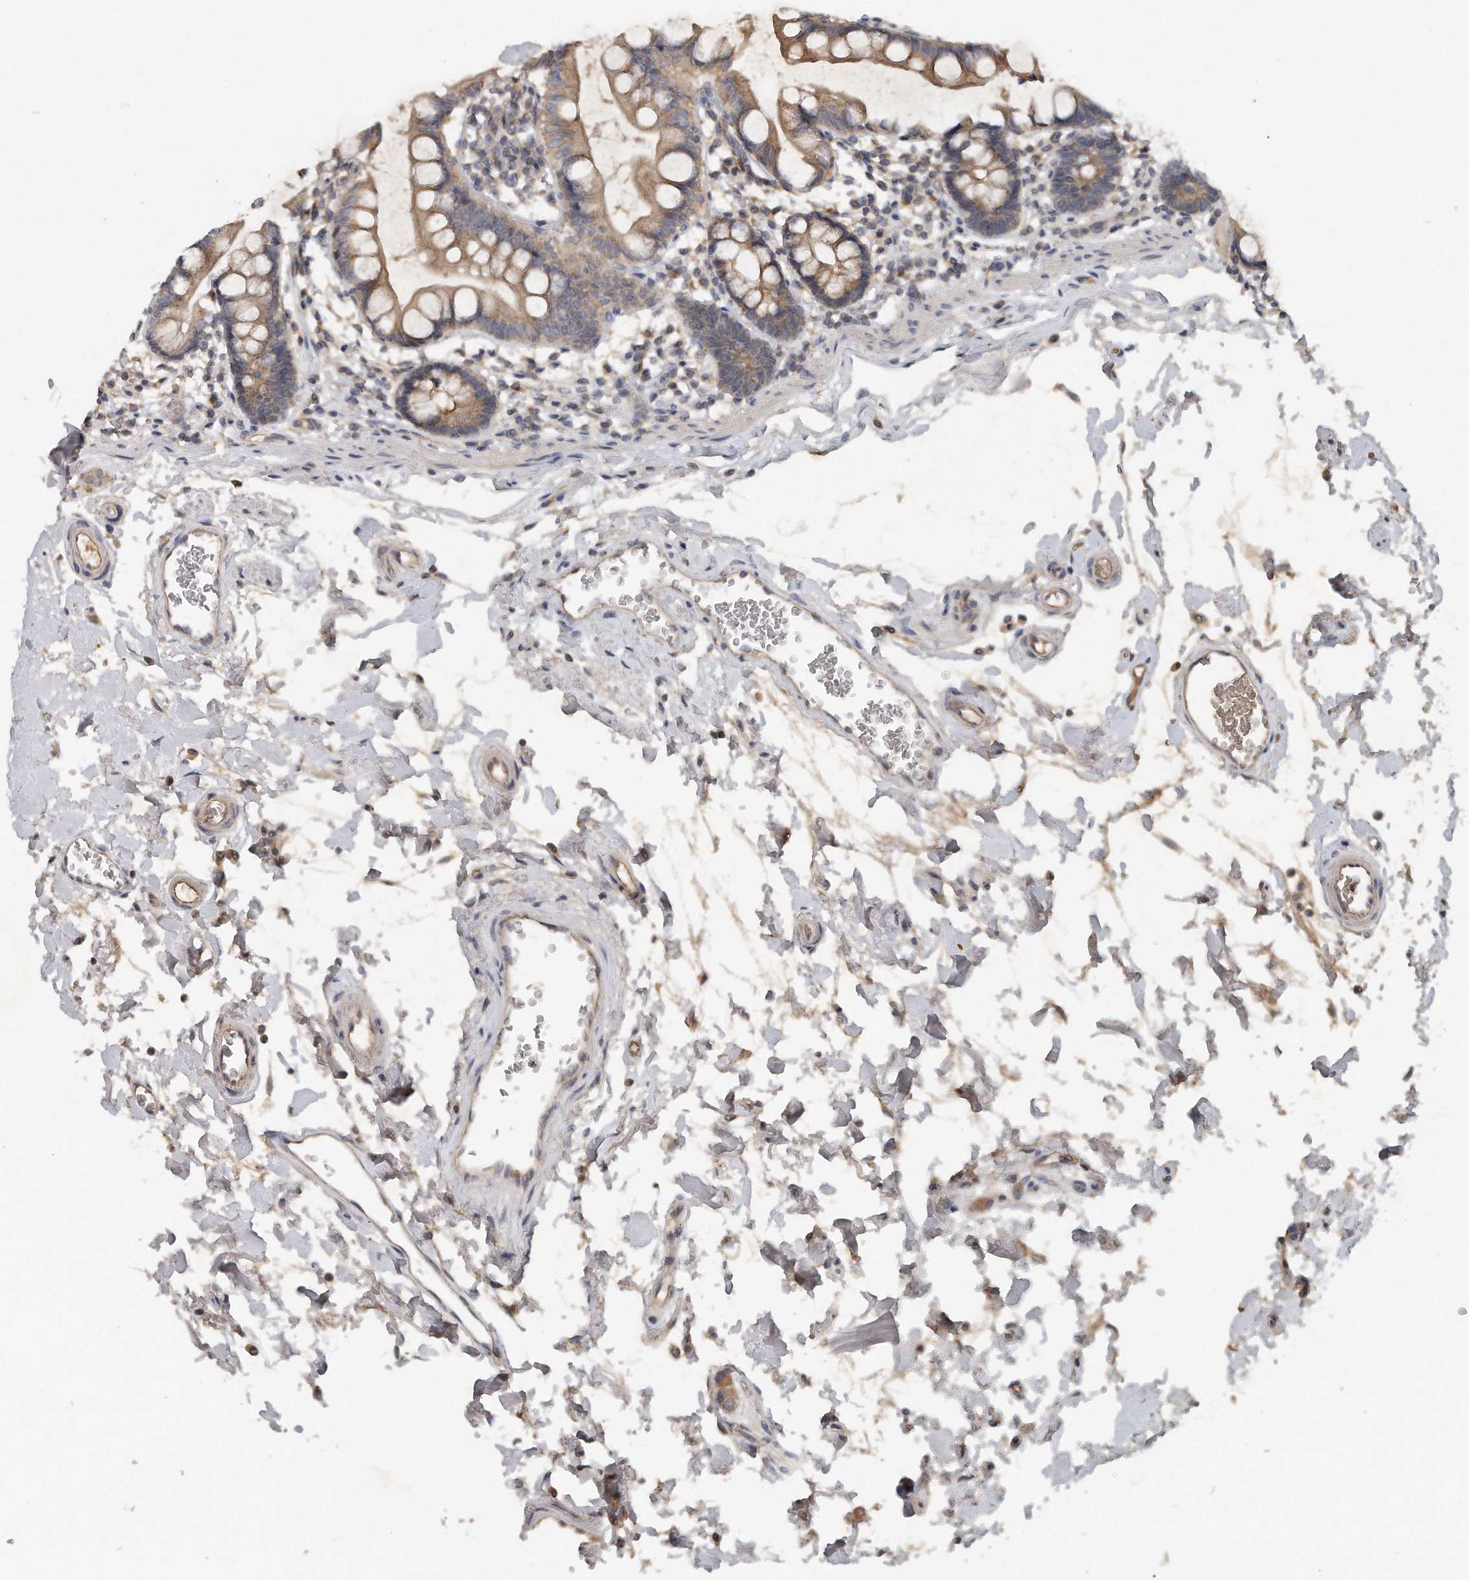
{"staining": {"intensity": "moderate", "quantity": "25%-75%", "location": "cytoplasmic/membranous"}, "tissue": "small intestine", "cell_type": "Glandular cells", "image_type": "normal", "snomed": [{"axis": "morphology", "description": "Normal tissue, NOS"}, {"axis": "topography", "description": "Small intestine"}], "caption": "Moderate cytoplasmic/membranous protein positivity is seen in about 25%-75% of glandular cells in small intestine. (DAB (3,3'-diaminobenzidine) IHC with brightfield microscopy, high magnification).", "gene": "TRAPPC14", "patient": {"sex": "female", "age": 84}}